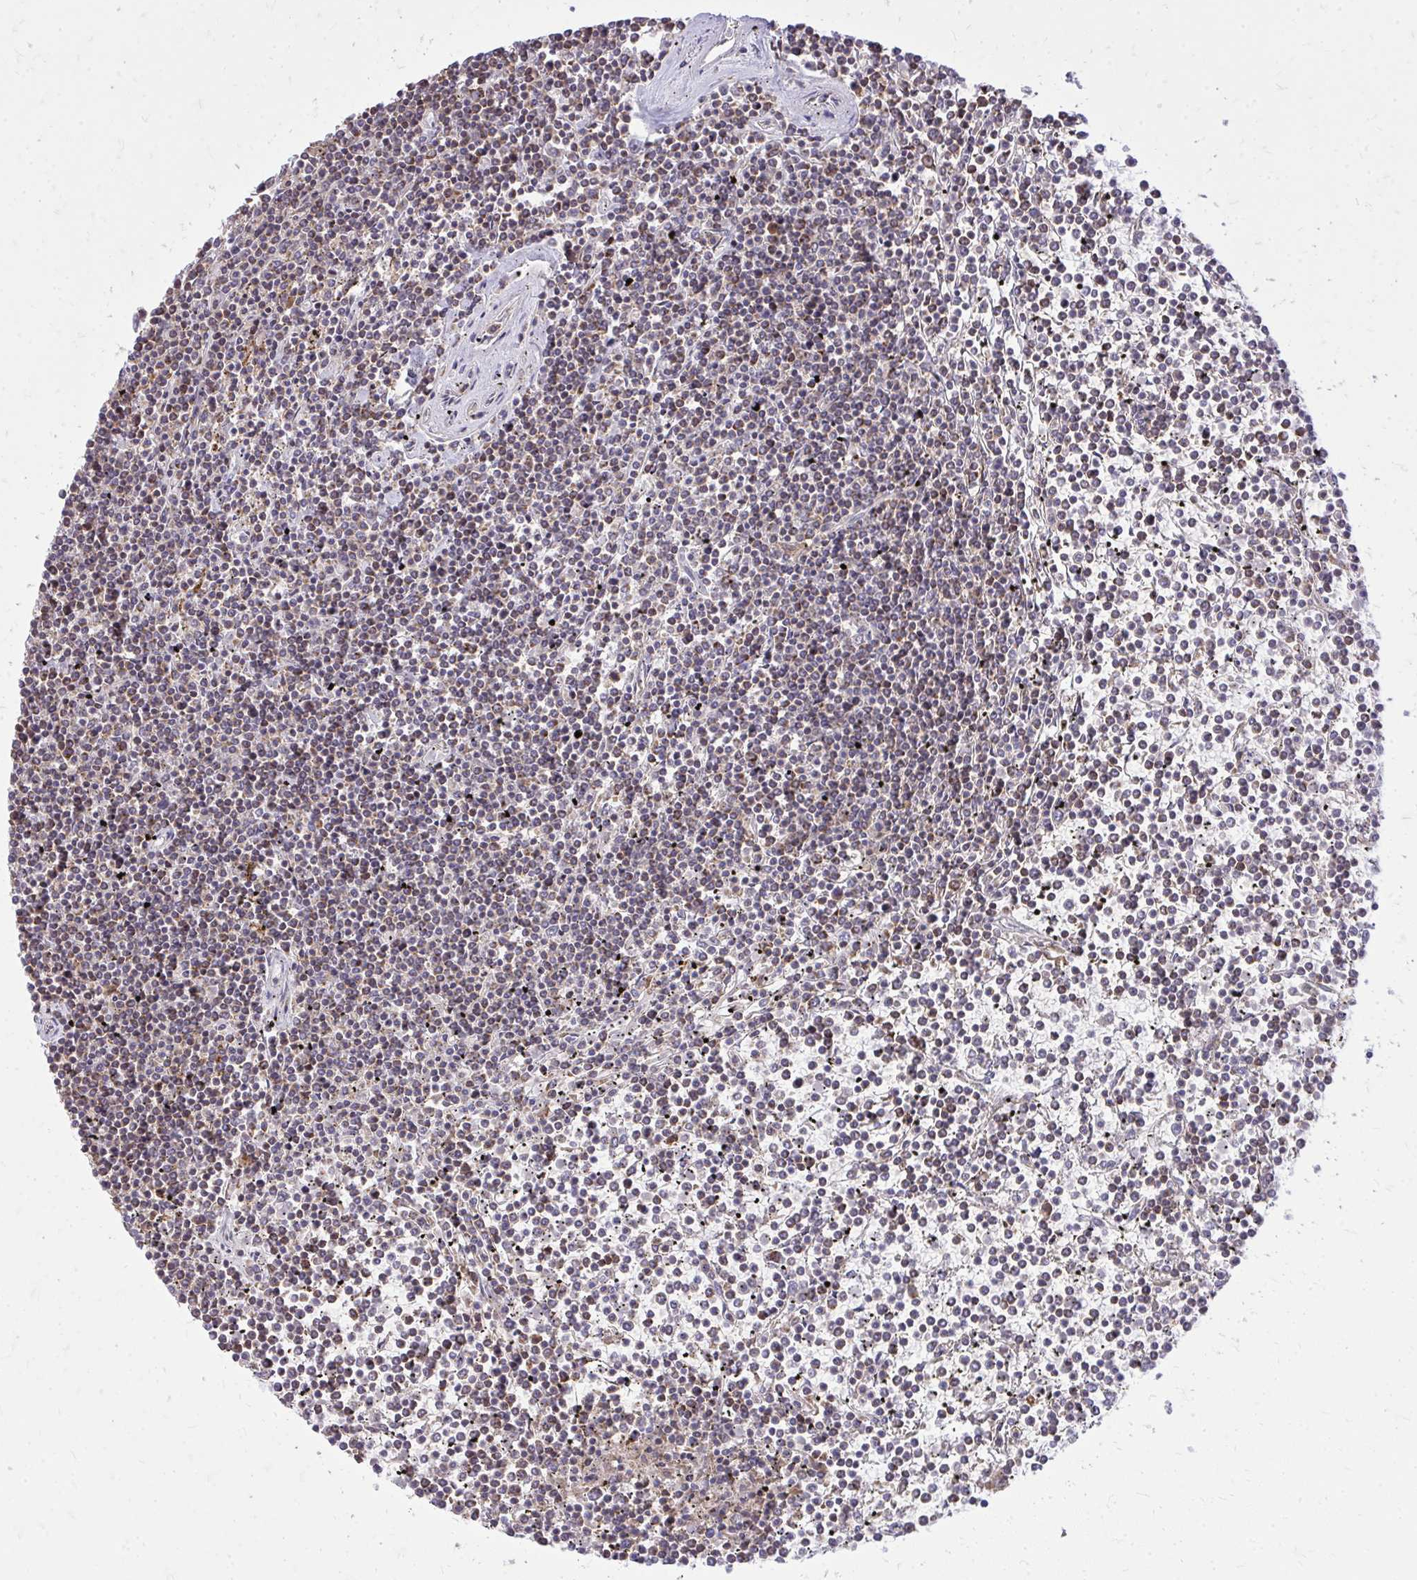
{"staining": {"intensity": "negative", "quantity": "none", "location": "none"}, "tissue": "lymphoma", "cell_type": "Tumor cells", "image_type": "cancer", "snomed": [{"axis": "morphology", "description": "Malignant lymphoma, non-Hodgkin's type, Low grade"}, {"axis": "topography", "description": "Spleen"}], "caption": "This is an IHC micrograph of human low-grade malignant lymphoma, non-Hodgkin's type. There is no positivity in tumor cells.", "gene": "SLC7A5", "patient": {"sex": "female", "age": 19}}